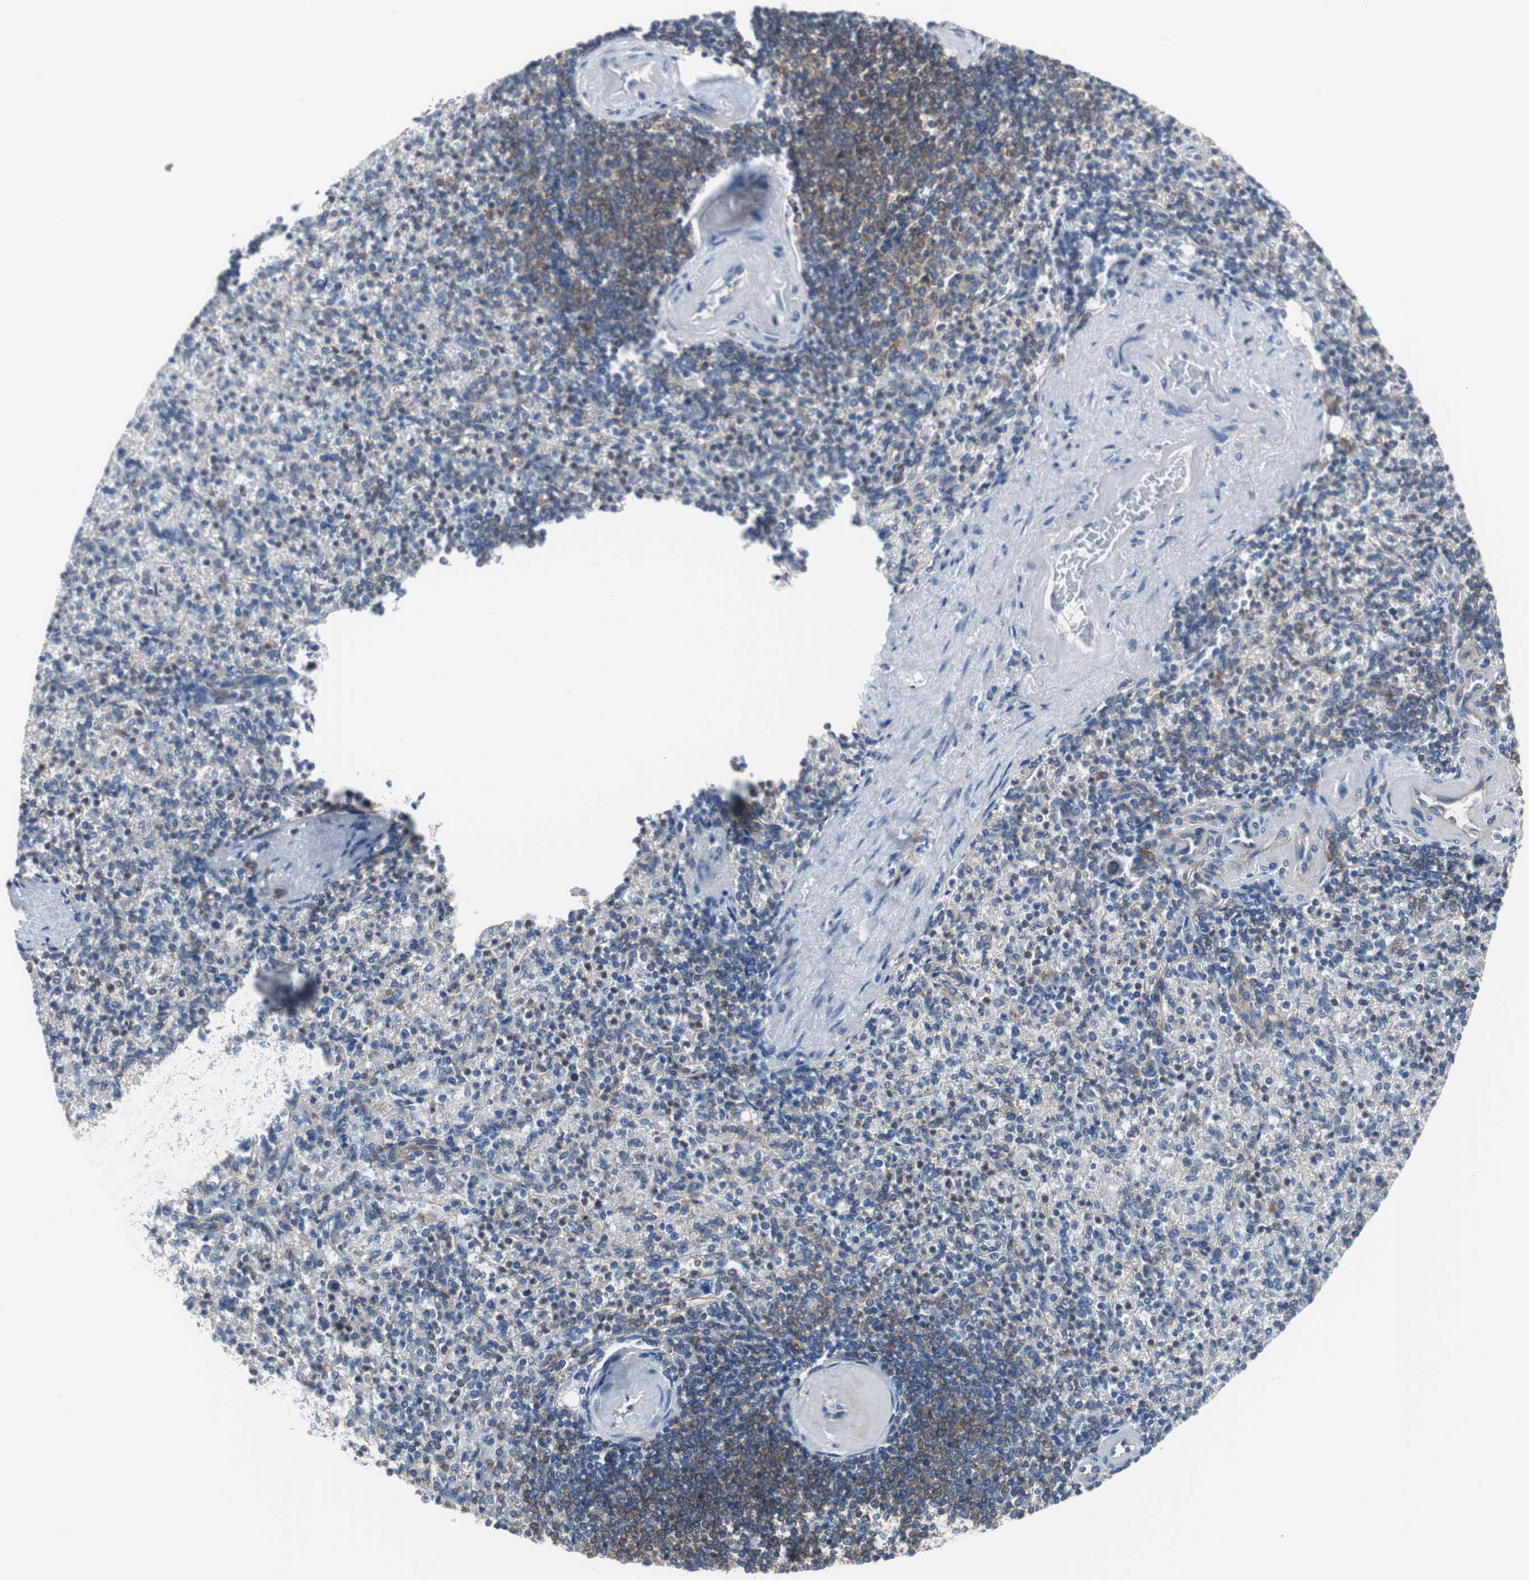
{"staining": {"intensity": "moderate", "quantity": ">75%", "location": "cytoplasmic/membranous"}, "tissue": "spleen", "cell_type": "Cells in red pulp", "image_type": "normal", "snomed": [{"axis": "morphology", "description": "Normal tissue, NOS"}, {"axis": "topography", "description": "Spleen"}], "caption": "IHC staining of benign spleen, which demonstrates medium levels of moderate cytoplasmic/membranous positivity in about >75% of cells in red pulp indicating moderate cytoplasmic/membranous protein expression. The staining was performed using DAB (brown) for protein detection and nuclei were counterstained in hematoxylin (blue).", "gene": "BRAF", "patient": {"sex": "female", "age": 74}}